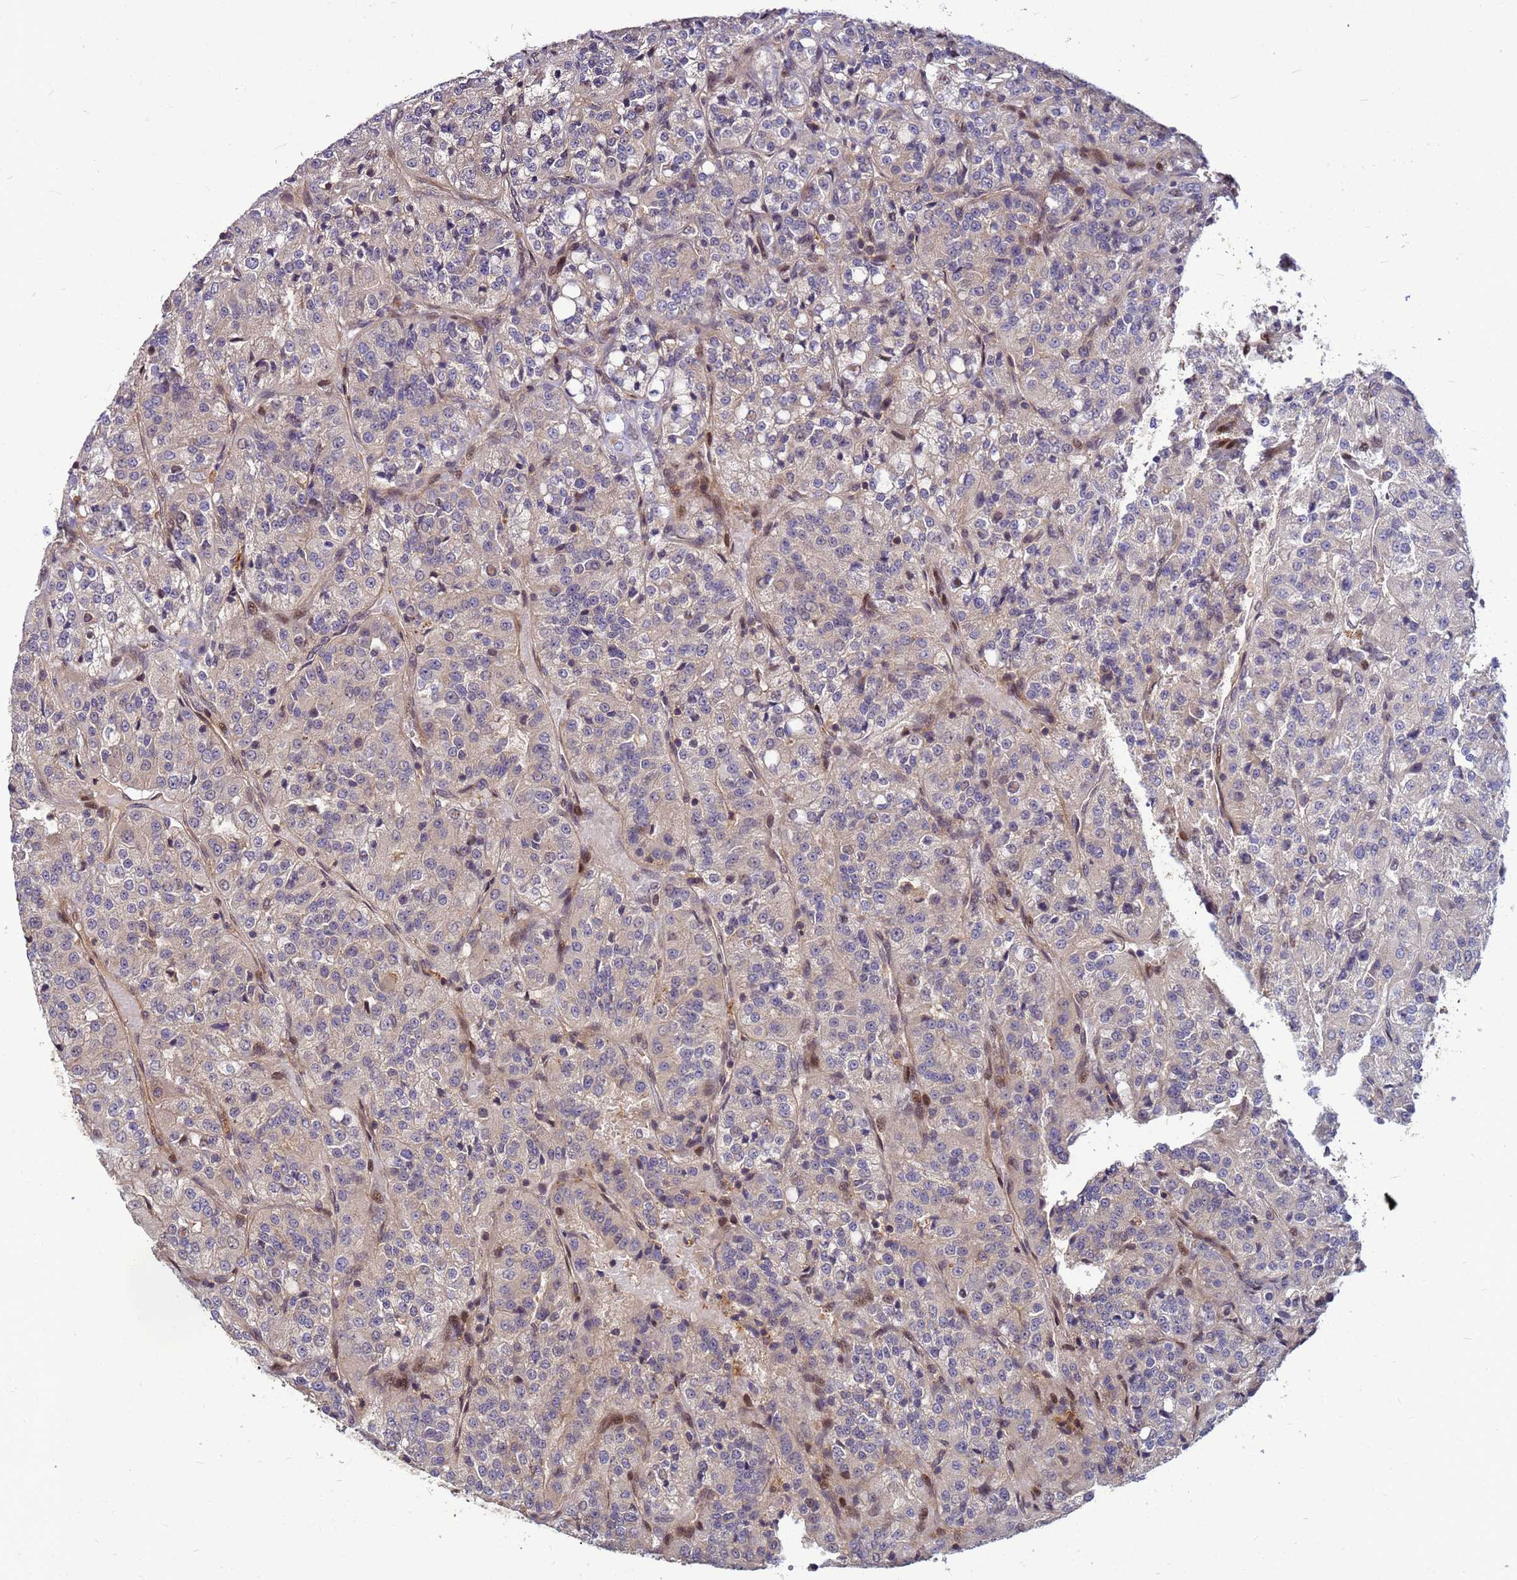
{"staining": {"intensity": "weak", "quantity": "<25%", "location": "cytoplasmic/membranous"}, "tissue": "renal cancer", "cell_type": "Tumor cells", "image_type": "cancer", "snomed": [{"axis": "morphology", "description": "Adenocarcinoma, NOS"}, {"axis": "topography", "description": "Kidney"}], "caption": "This is an IHC micrograph of renal cancer (adenocarcinoma). There is no staining in tumor cells.", "gene": "DUS4L", "patient": {"sex": "female", "age": 63}}